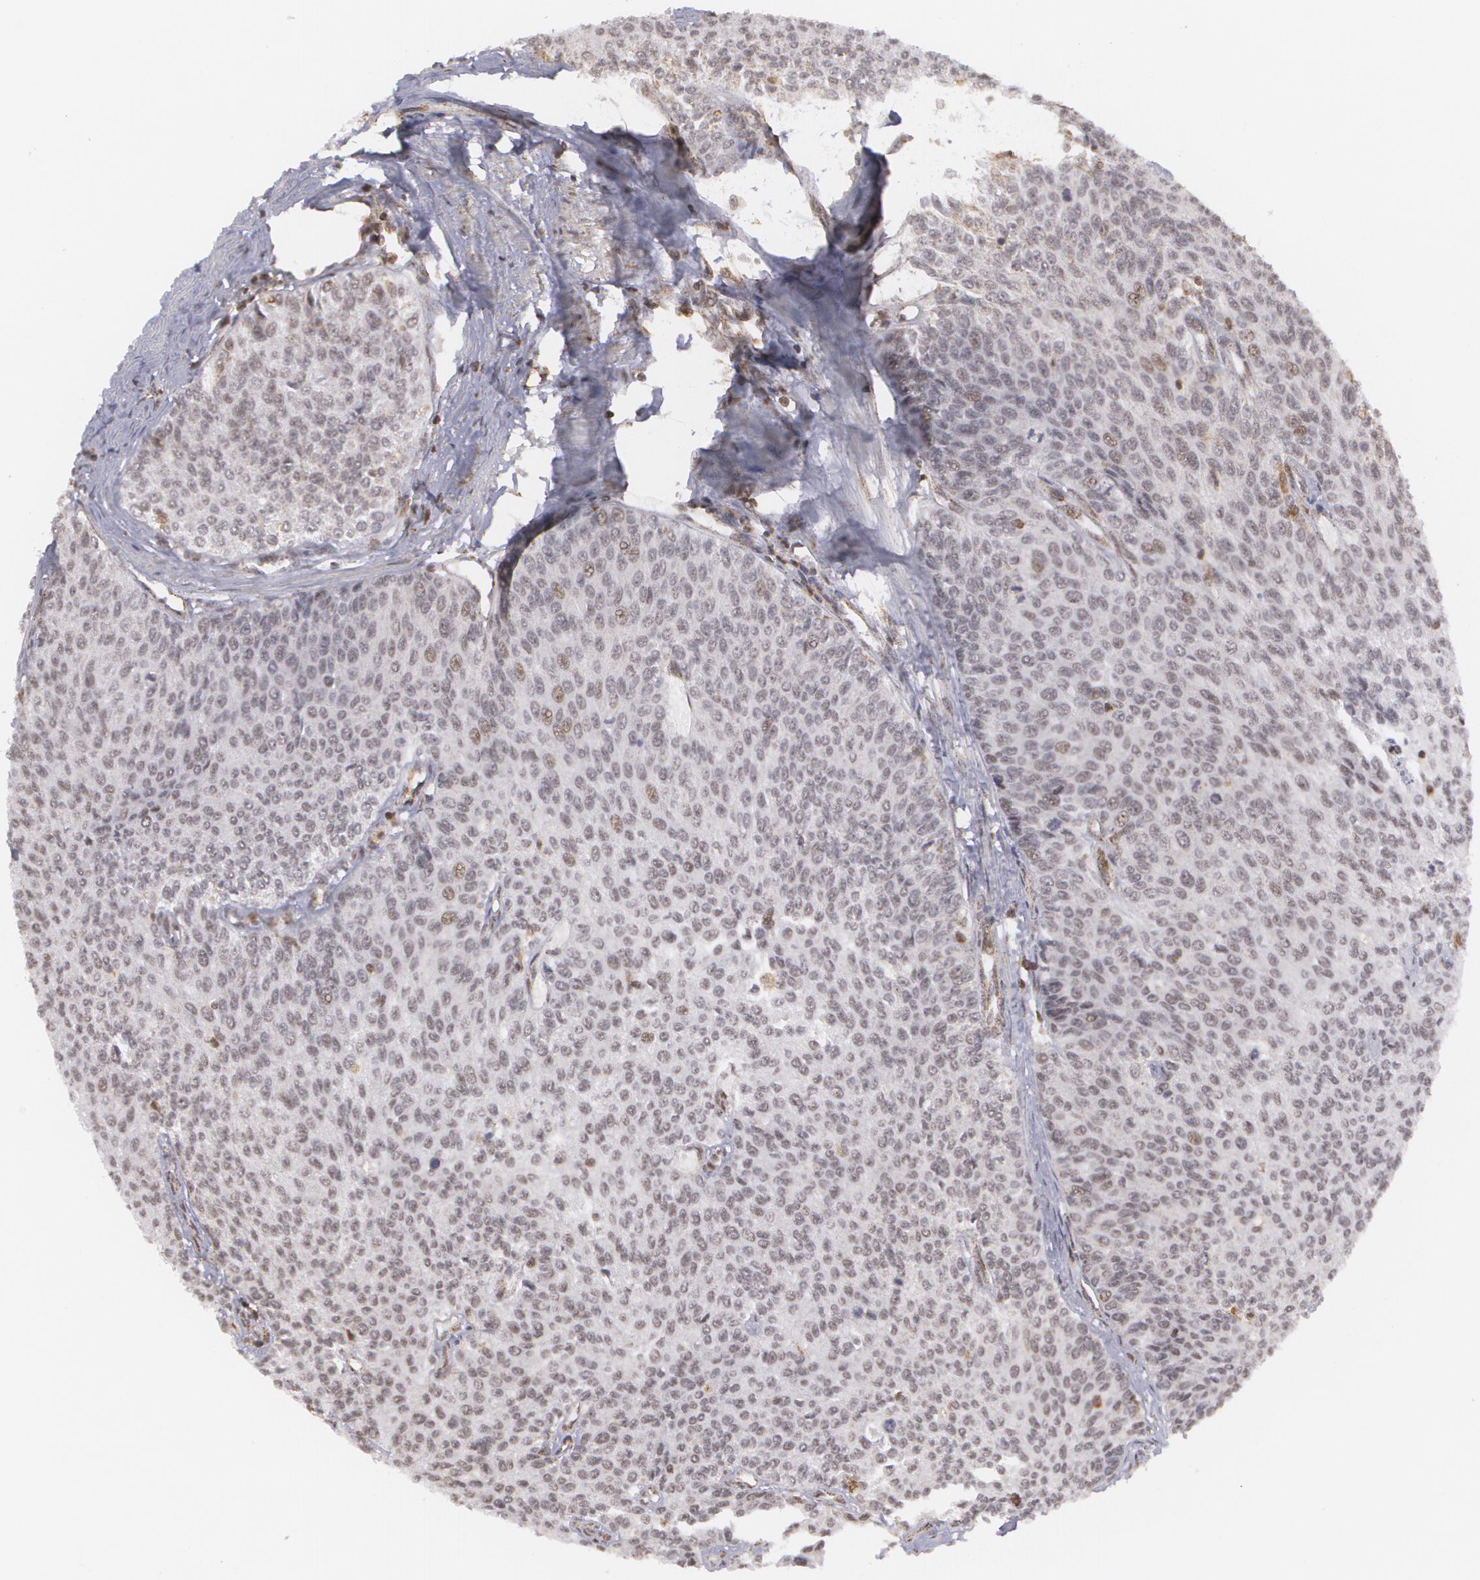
{"staining": {"intensity": "weak", "quantity": "<25%", "location": "nuclear"}, "tissue": "urothelial cancer", "cell_type": "Tumor cells", "image_type": "cancer", "snomed": [{"axis": "morphology", "description": "Urothelial carcinoma, Low grade"}, {"axis": "topography", "description": "Urinary bladder"}], "caption": "A high-resolution micrograph shows immunohistochemistry (IHC) staining of urothelial carcinoma (low-grade), which displays no significant staining in tumor cells.", "gene": "MXD1", "patient": {"sex": "female", "age": 73}}